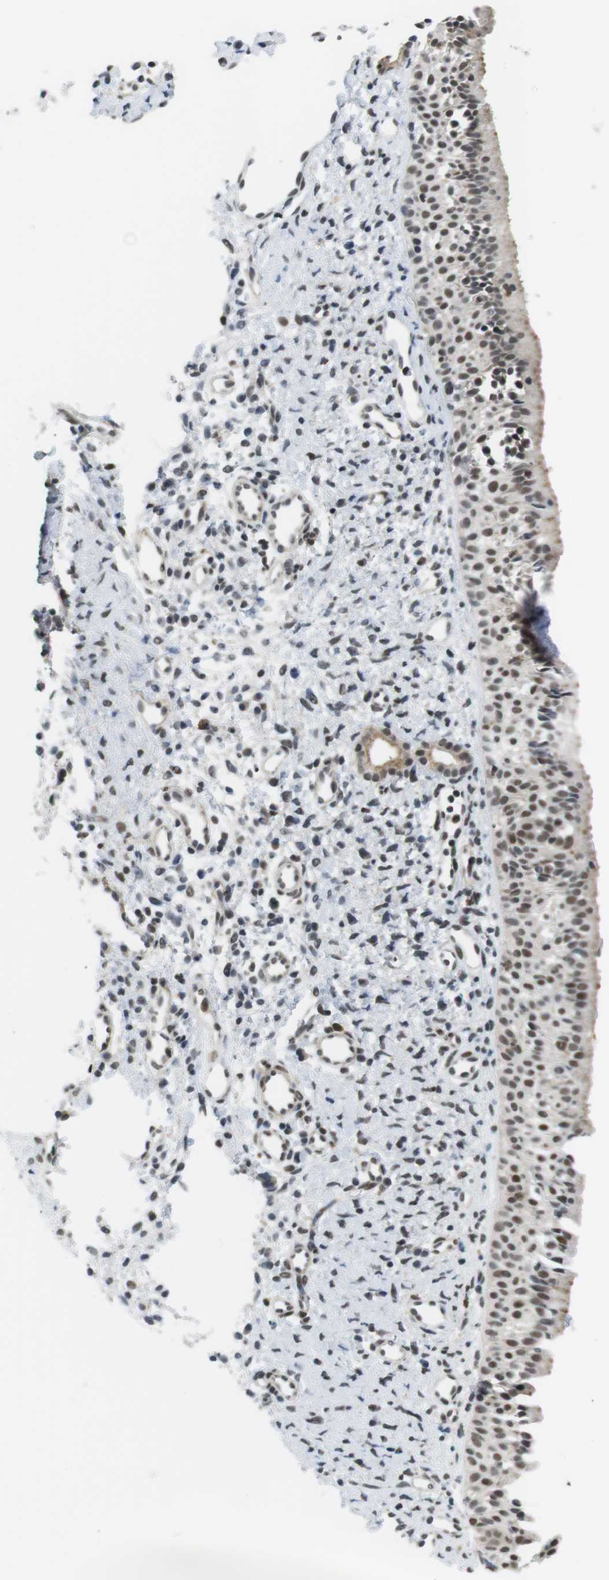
{"staining": {"intensity": "moderate", "quantity": ">75%", "location": "cytoplasmic/membranous,nuclear"}, "tissue": "nasopharynx", "cell_type": "Respiratory epithelial cells", "image_type": "normal", "snomed": [{"axis": "morphology", "description": "Normal tissue, NOS"}, {"axis": "topography", "description": "Nasopharynx"}], "caption": "Brown immunohistochemical staining in normal human nasopharynx demonstrates moderate cytoplasmic/membranous,nuclear expression in about >75% of respiratory epithelial cells. (DAB (3,3'-diaminobenzidine) = brown stain, brightfield microscopy at high magnification).", "gene": "BRD4", "patient": {"sex": "male", "age": 22}}